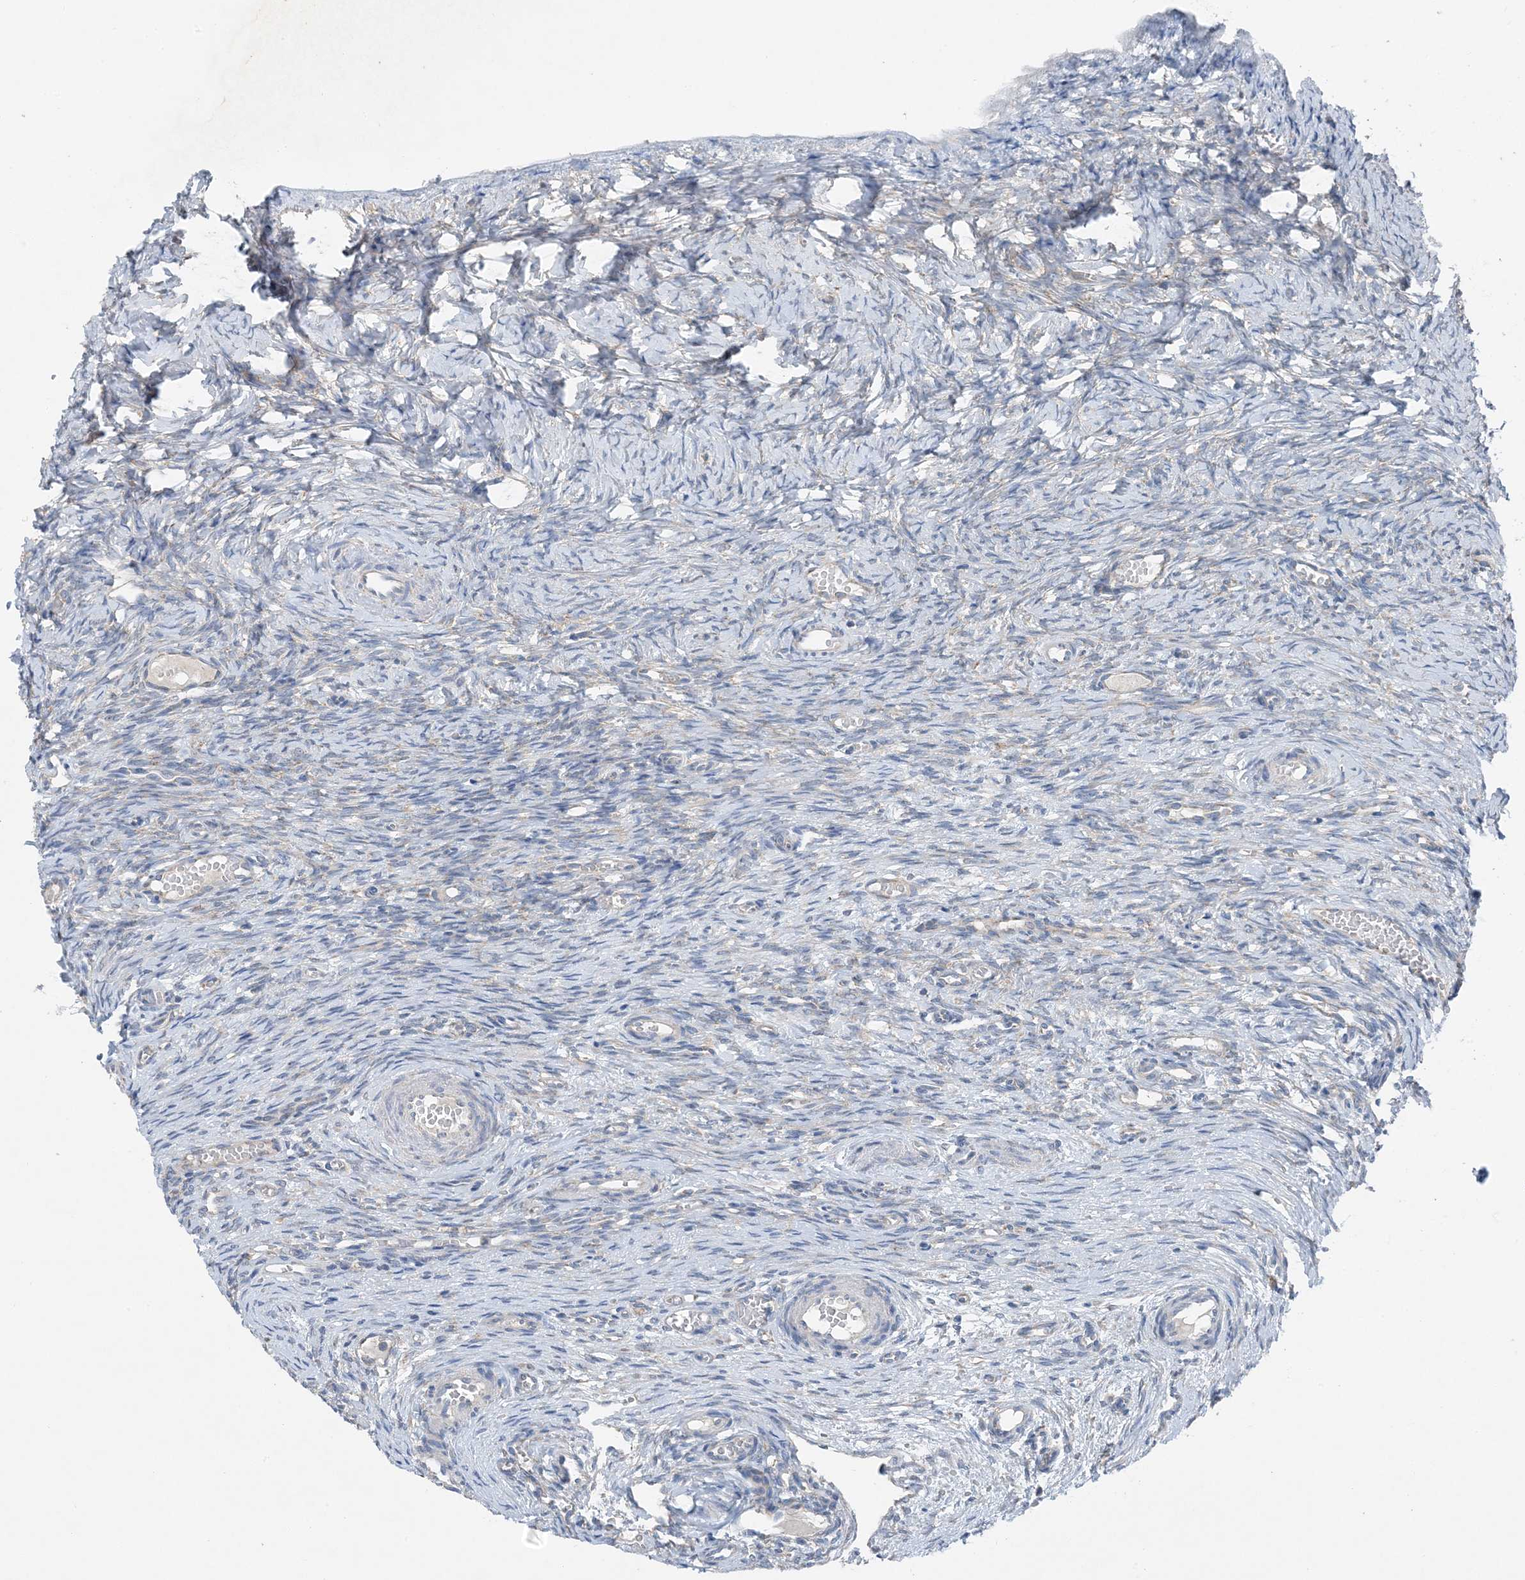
{"staining": {"intensity": "negative", "quantity": "none", "location": "none"}, "tissue": "ovary", "cell_type": "Ovarian stroma cells", "image_type": "normal", "snomed": [{"axis": "morphology", "description": "Adenocarcinoma, NOS"}, {"axis": "topography", "description": "Endometrium"}], "caption": "This is a micrograph of immunohistochemistry staining of benign ovary, which shows no expression in ovarian stroma cells. (DAB IHC visualized using brightfield microscopy, high magnification).", "gene": "DHX30", "patient": {"sex": "female", "age": 32}}